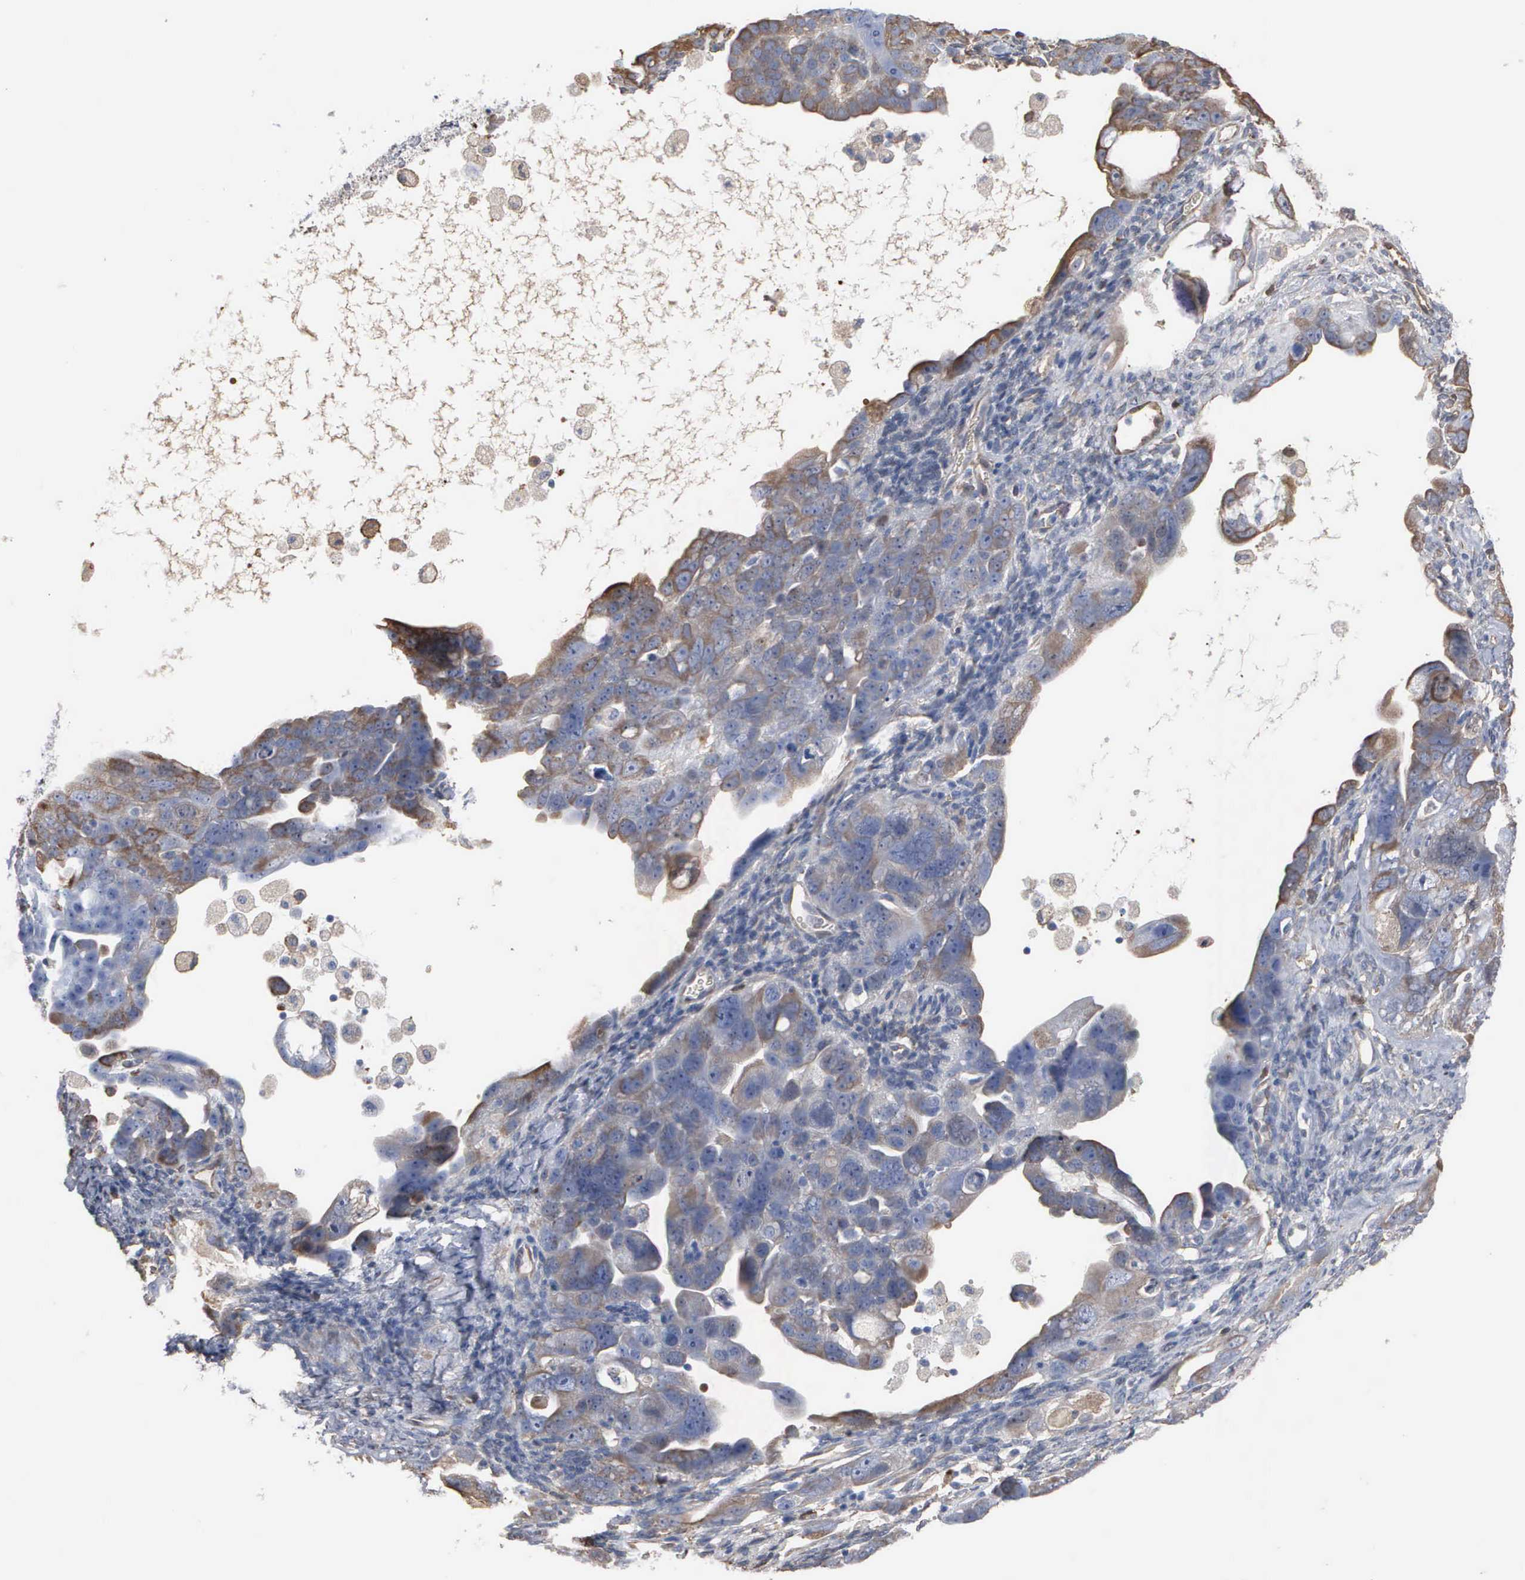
{"staining": {"intensity": "negative", "quantity": "none", "location": "none"}, "tissue": "ovarian cancer", "cell_type": "Tumor cells", "image_type": "cancer", "snomed": [{"axis": "morphology", "description": "Cystadenocarcinoma, serous, NOS"}, {"axis": "topography", "description": "Ovary"}], "caption": "This is an IHC photomicrograph of human serous cystadenocarcinoma (ovarian). There is no staining in tumor cells.", "gene": "FSCN1", "patient": {"sex": "female", "age": 66}}